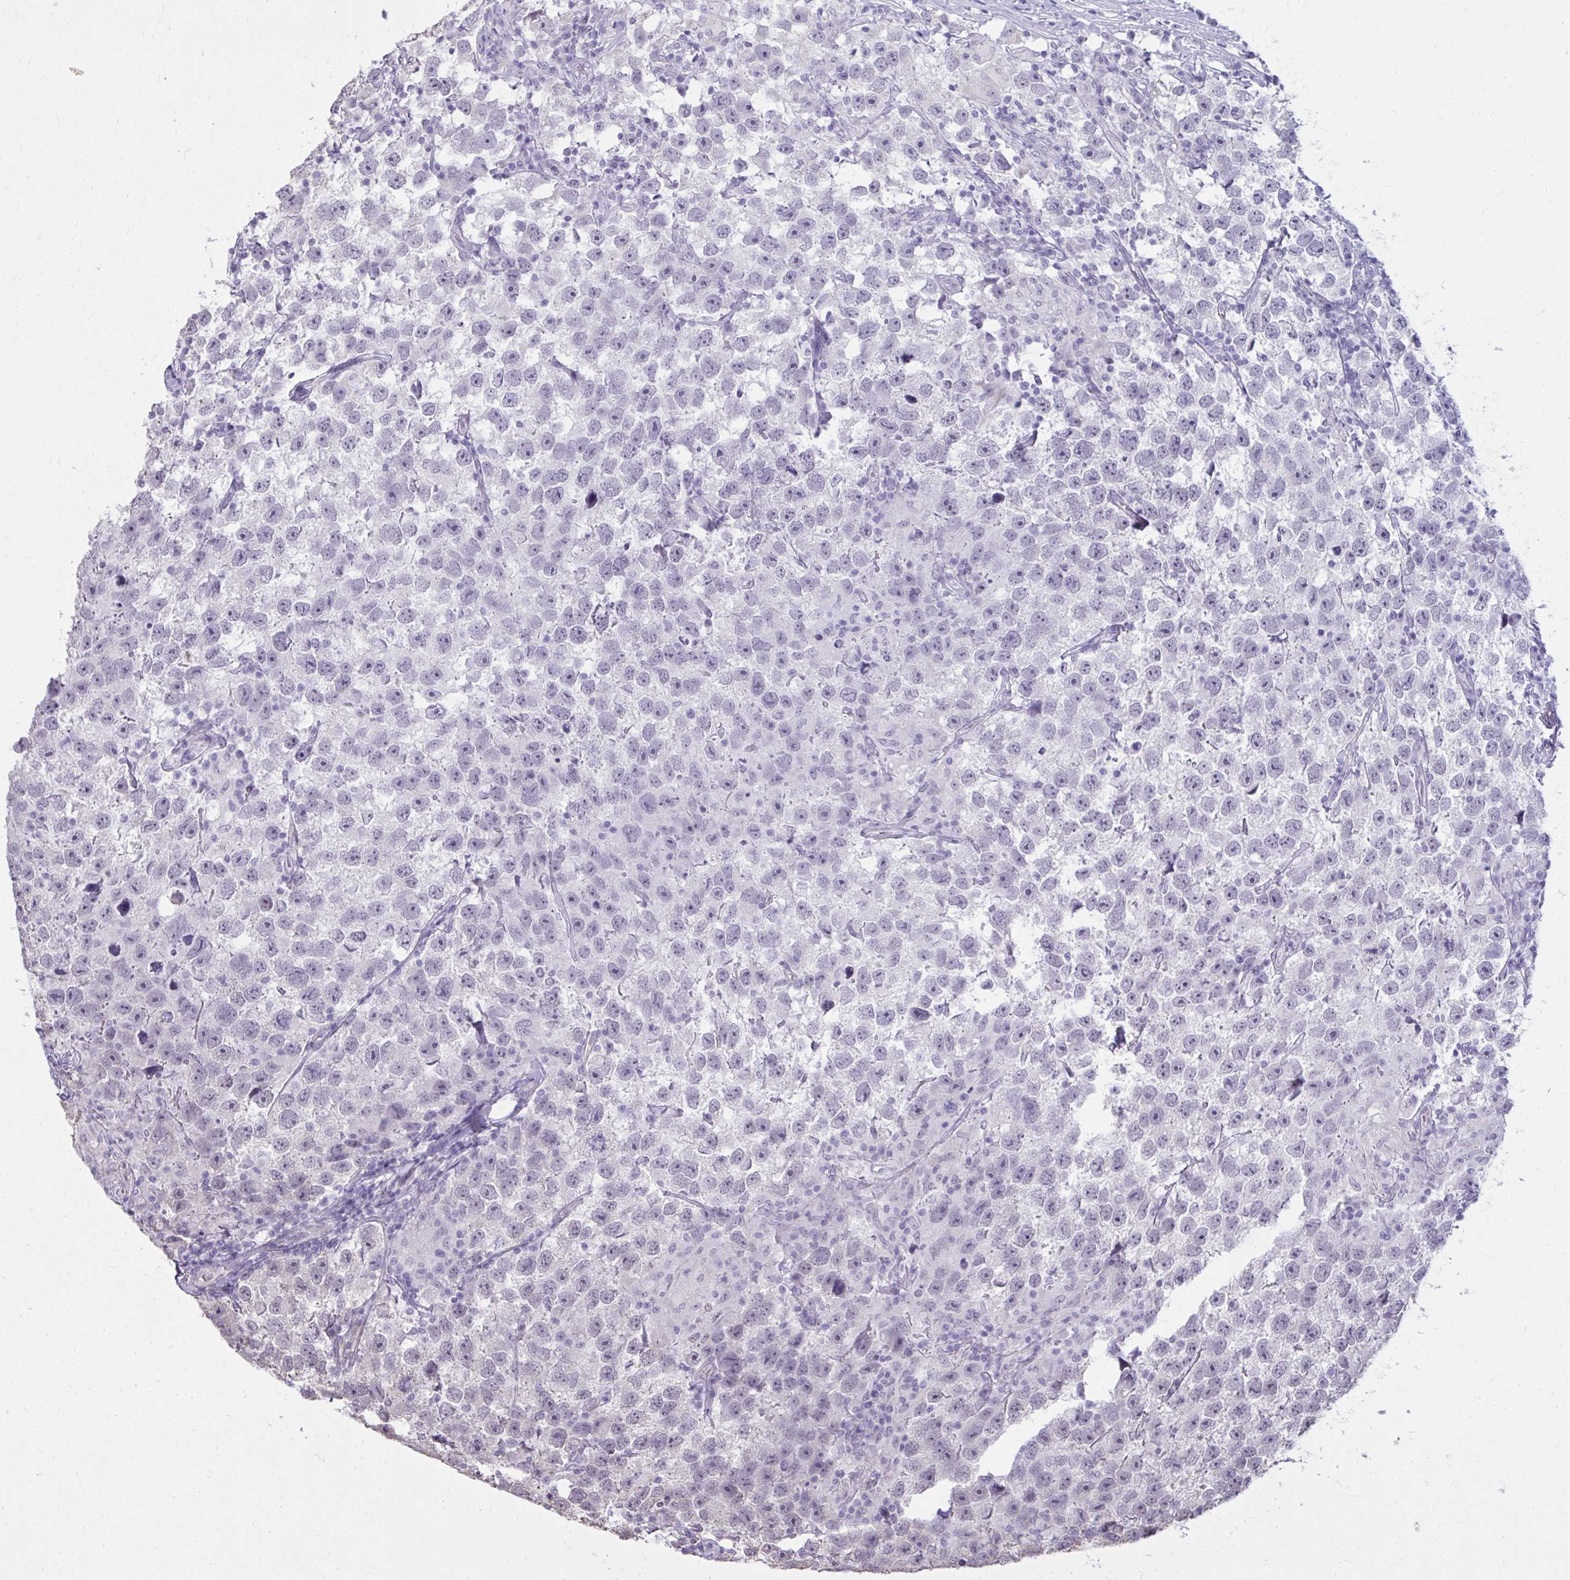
{"staining": {"intensity": "negative", "quantity": "none", "location": "none"}, "tissue": "testis cancer", "cell_type": "Tumor cells", "image_type": "cancer", "snomed": [{"axis": "morphology", "description": "Seminoma, NOS"}, {"axis": "topography", "description": "Testis"}], "caption": "This is an immunohistochemistry histopathology image of human testis cancer. There is no expression in tumor cells.", "gene": "NPPA", "patient": {"sex": "male", "age": 26}}